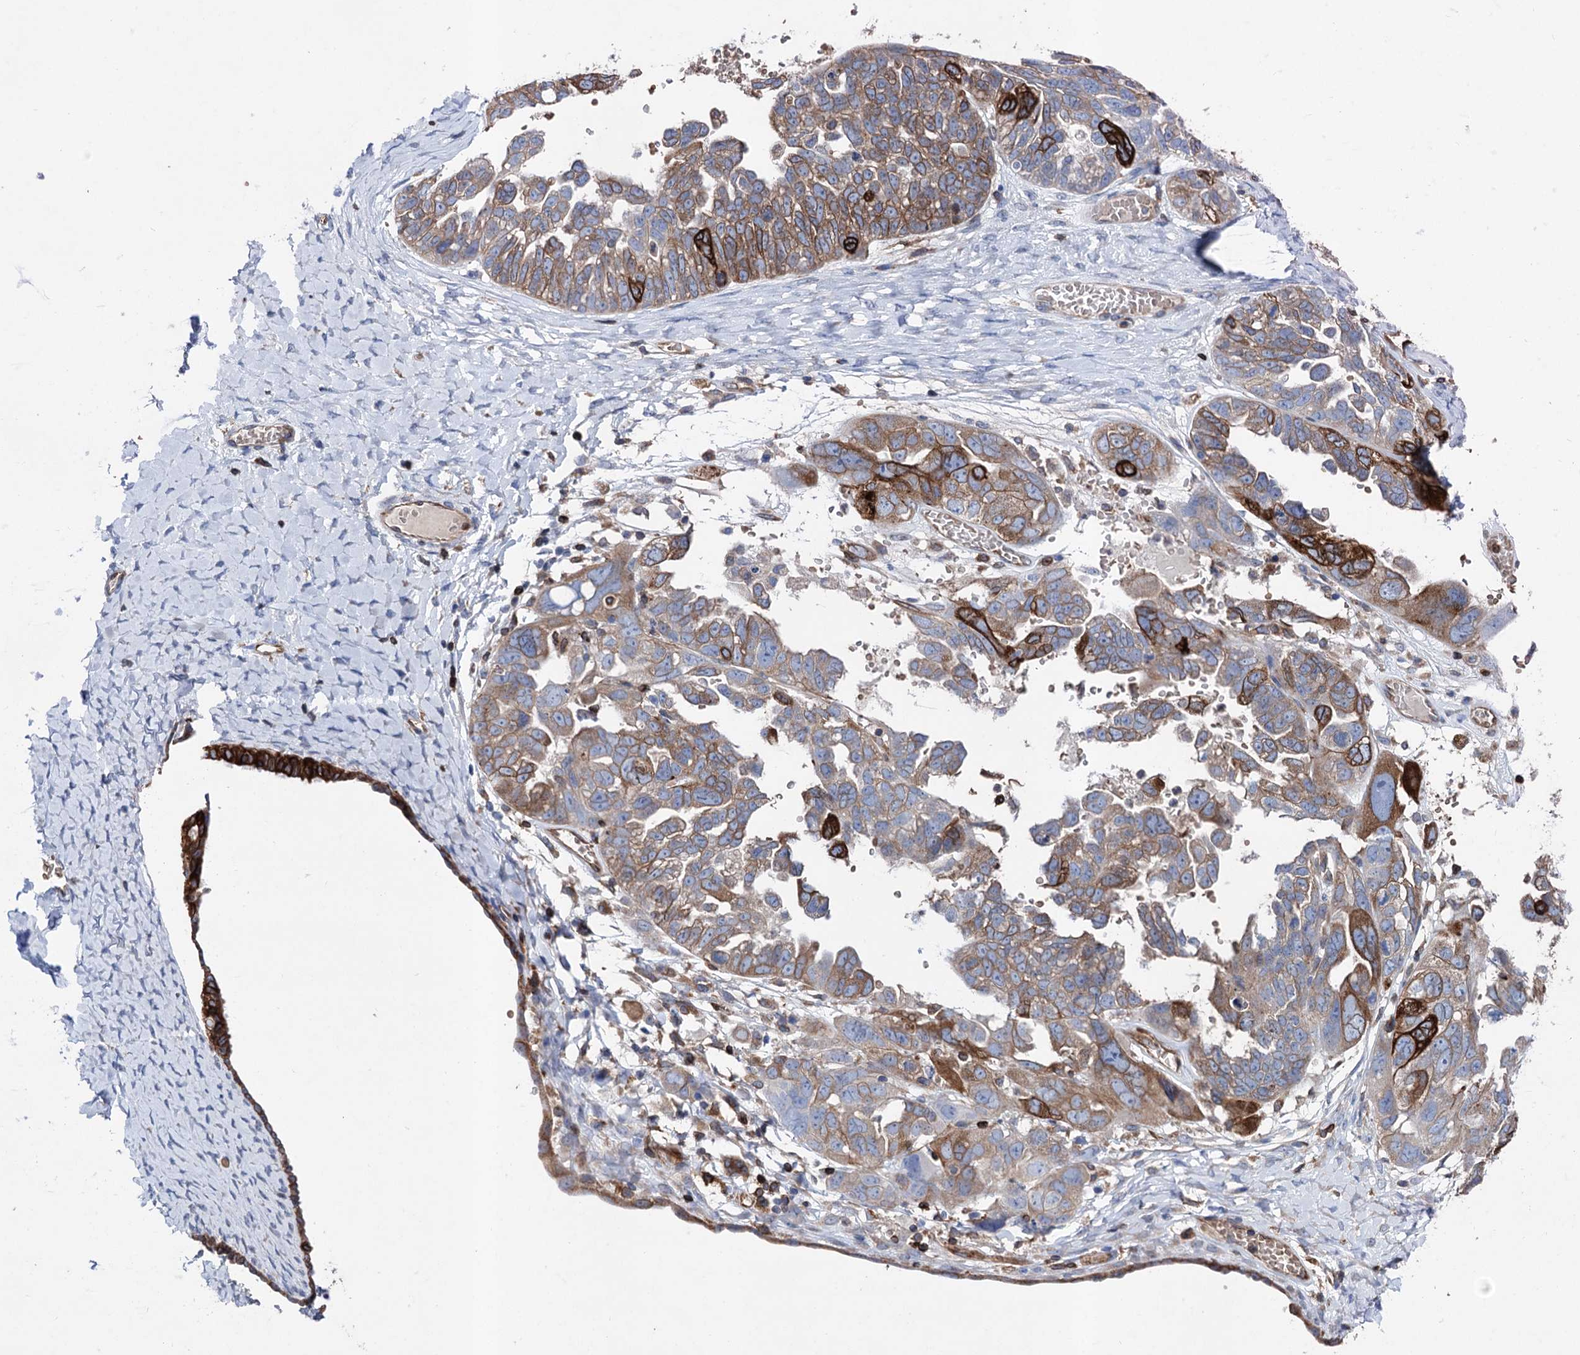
{"staining": {"intensity": "strong", "quantity": "25%-75%", "location": "cytoplasmic/membranous"}, "tissue": "ovarian cancer", "cell_type": "Tumor cells", "image_type": "cancer", "snomed": [{"axis": "morphology", "description": "Cystadenocarcinoma, serous, NOS"}, {"axis": "topography", "description": "Ovary"}], "caption": "Human ovarian cancer stained for a protein (brown) demonstrates strong cytoplasmic/membranous positive staining in about 25%-75% of tumor cells.", "gene": "STING1", "patient": {"sex": "female", "age": 79}}